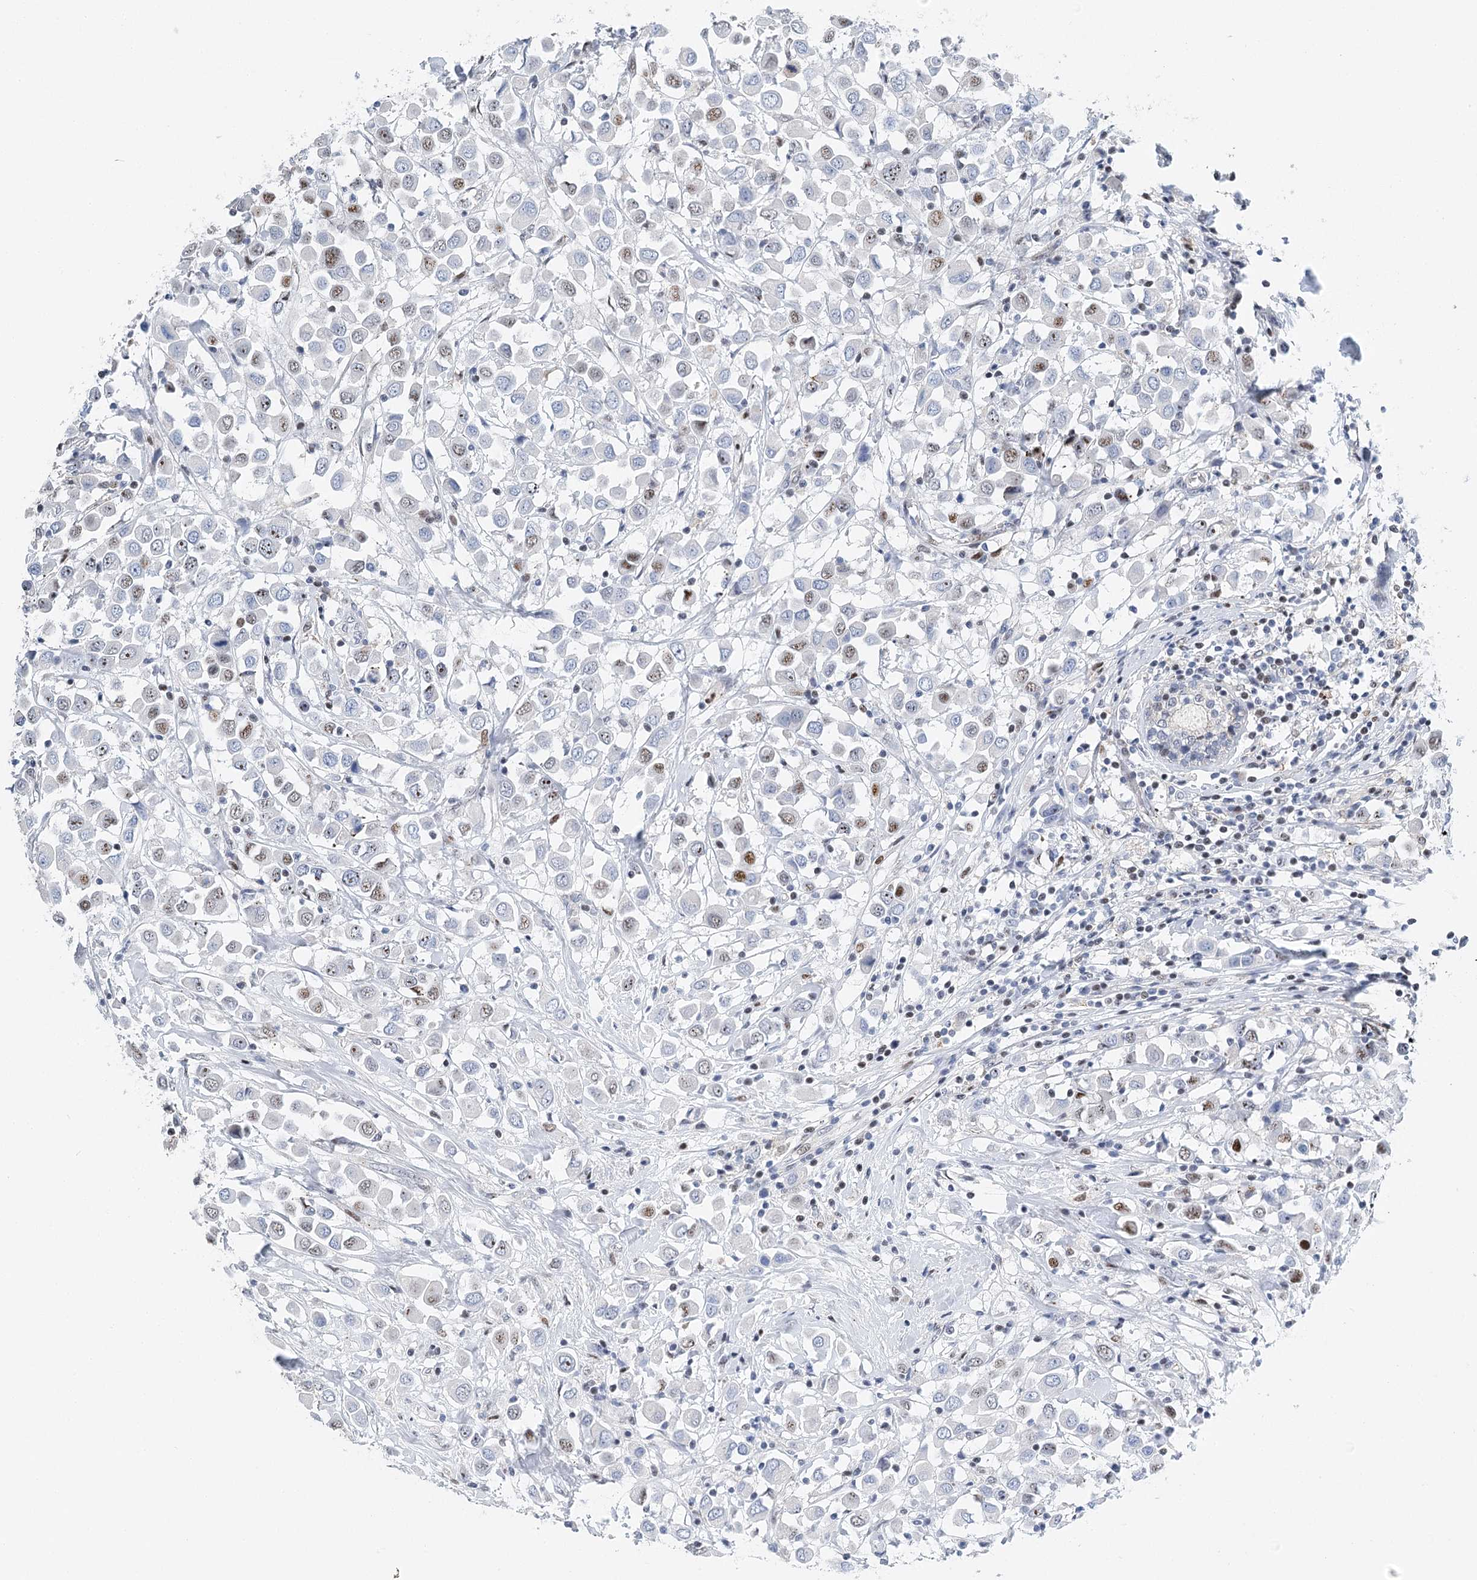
{"staining": {"intensity": "weak", "quantity": "25%-75%", "location": "nuclear"}, "tissue": "breast cancer", "cell_type": "Tumor cells", "image_type": "cancer", "snomed": [{"axis": "morphology", "description": "Duct carcinoma"}, {"axis": "topography", "description": "Breast"}], "caption": "Protein expression analysis of breast invasive ductal carcinoma demonstrates weak nuclear positivity in about 25%-75% of tumor cells.", "gene": "CAMTA1", "patient": {"sex": "female", "age": 61}}